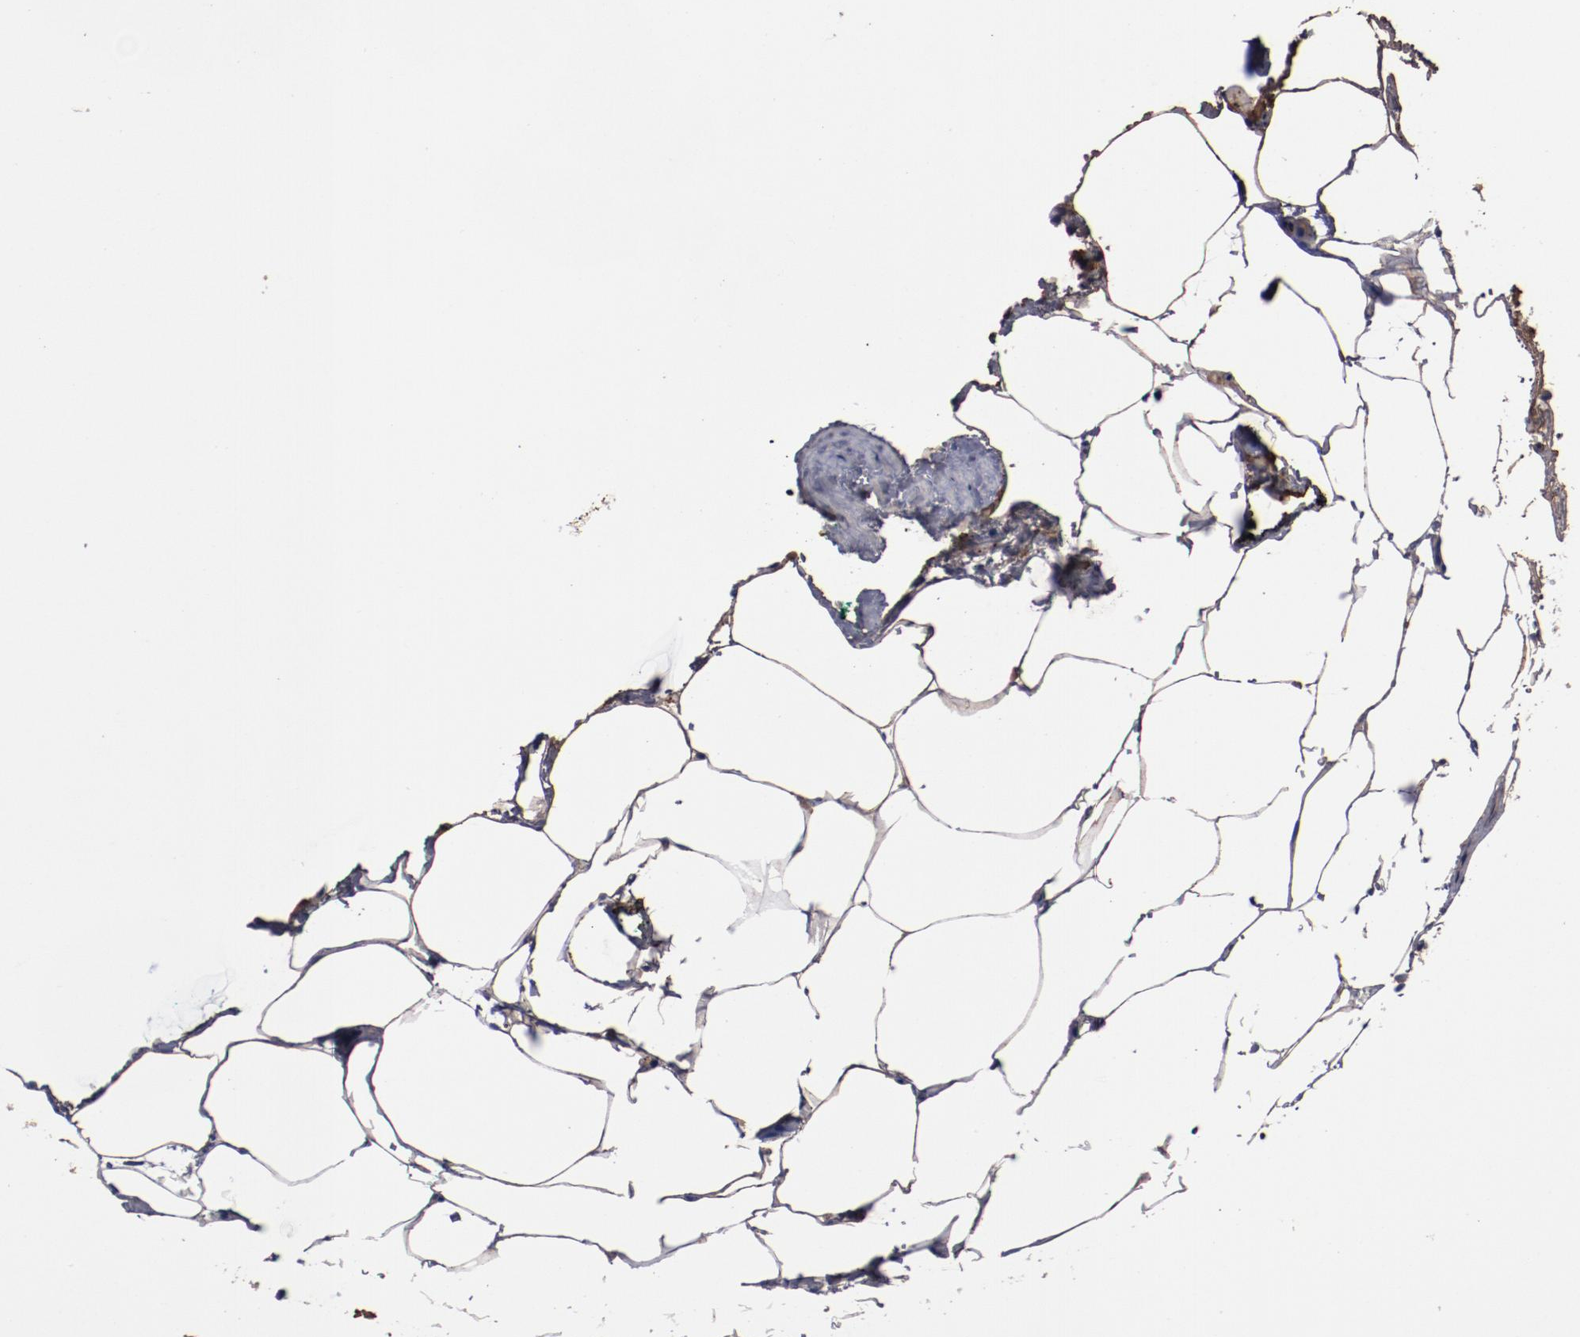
{"staining": {"intensity": "weak", "quantity": ">75%", "location": "cytoplasmic/membranous"}, "tissue": "prostate cancer", "cell_type": "Tumor cells", "image_type": "cancer", "snomed": [{"axis": "morphology", "description": "Adenocarcinoma, Medium grade"}, {"axis": "topography", "description": "Prostate"}], "caption": "Prostate cancer (adenocarcinoma (medium-grade)) was stained to show a protein in brown. There is low levels of weak cytoplasmic/membranous expression in approximately >75% of tumor cells. (Brightfield microscopy of DAB IHC at high magnification).", "gene": "DNAAF2", "patient": {"sex": "male", "age": 64}}